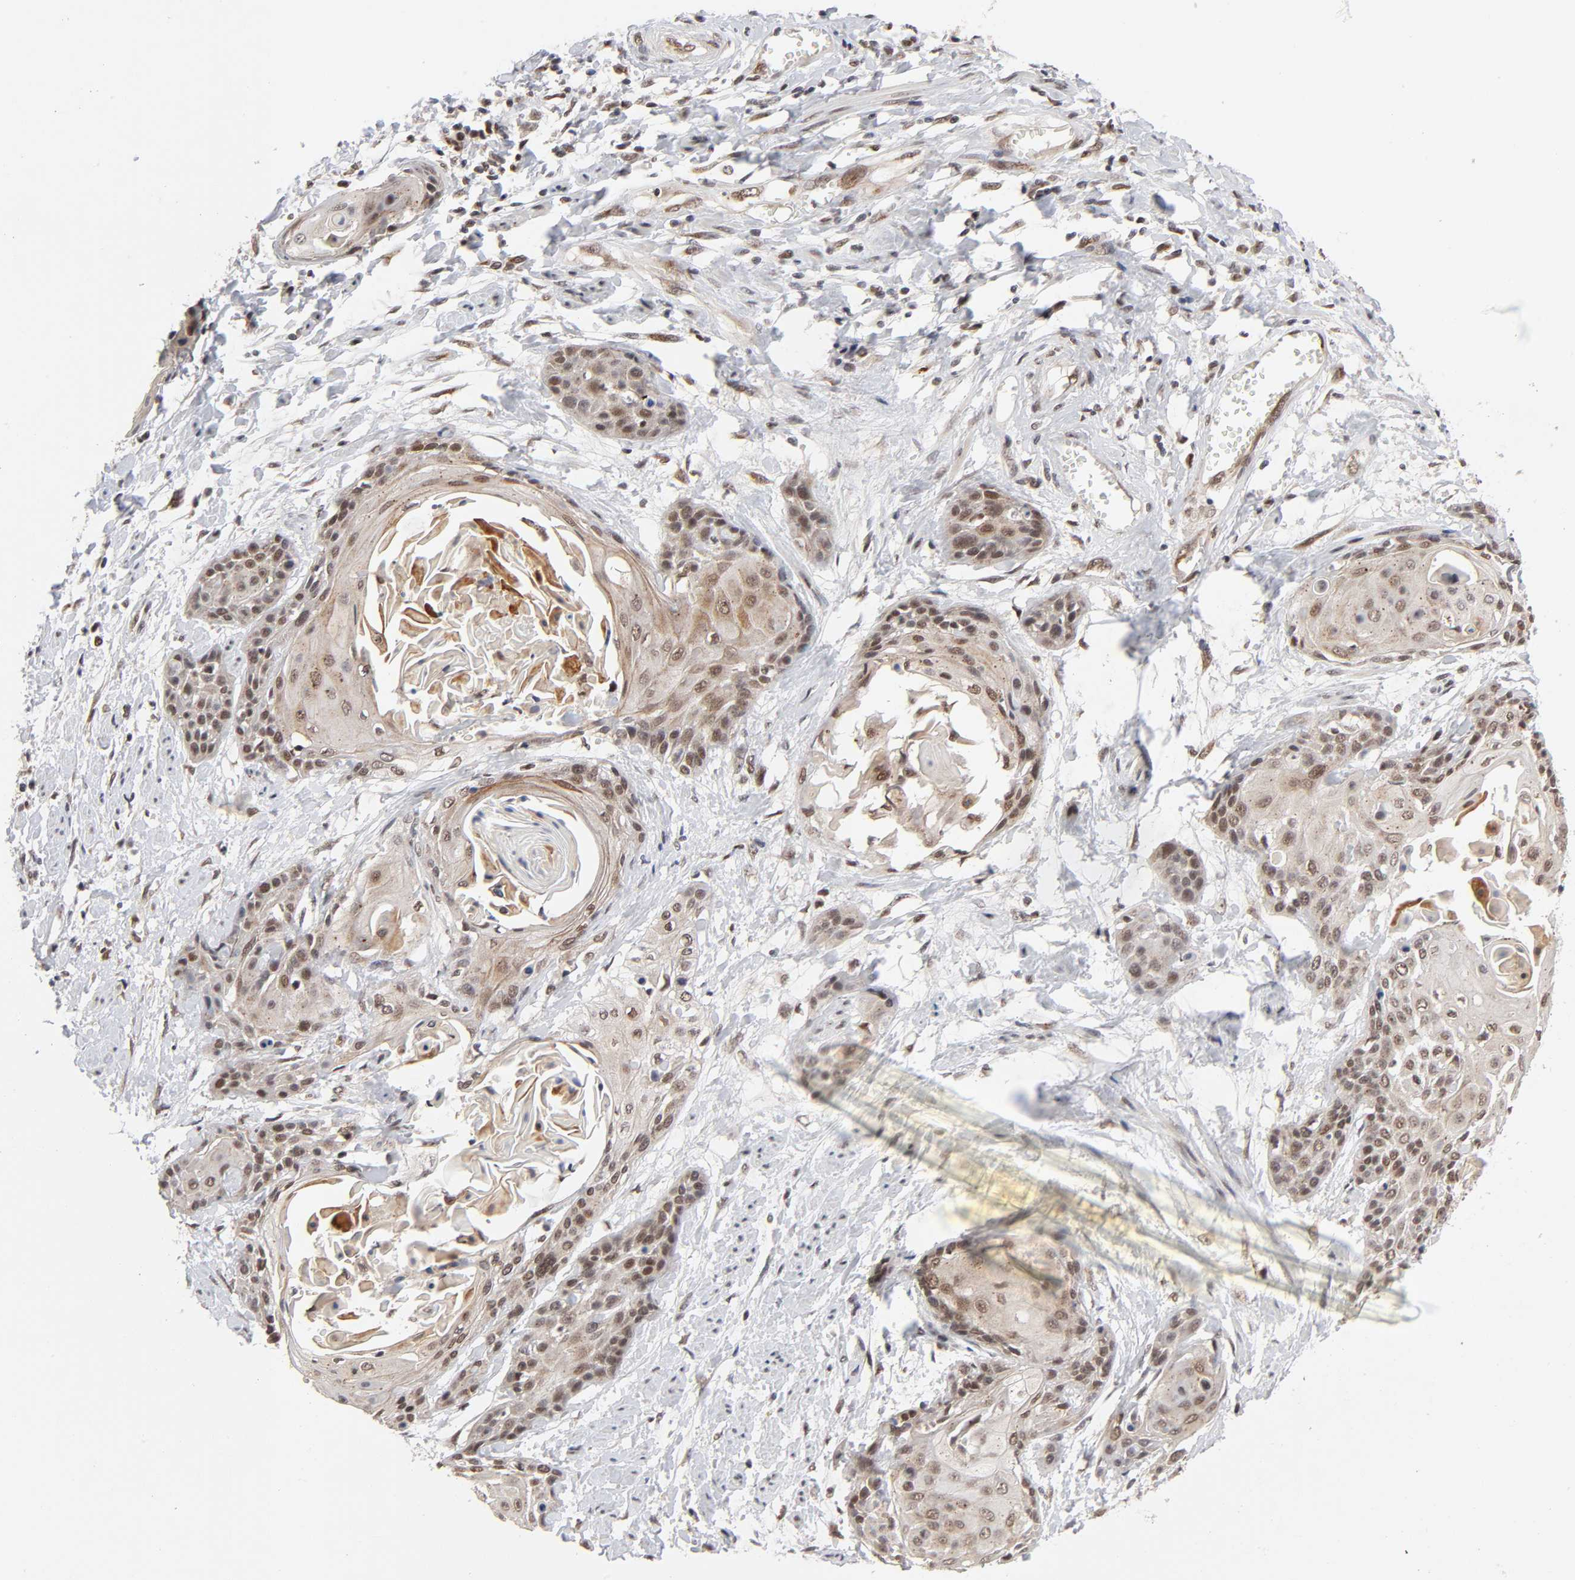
{"staining": {"intensity": "moderate", "quantity": ">75%", "location": "cytoplasmic/membranous,nuclear"}, "tissue": "cervical cancer", "cell_type": "Tumor cells", "image_type": "cancer", "snomed": [{"axis": "morphology", "description": "Squamous cell carcinoma, NOS"}, {"axis": "topography", "description": "Cervix"}], "caption": "Cervical cancer stained for a protein reveals moderate cytoplasmic/membranous and nuclear positivity in tumor cells.", "gene": "EP300", "patient": {"sex": "female", "age": 57}}